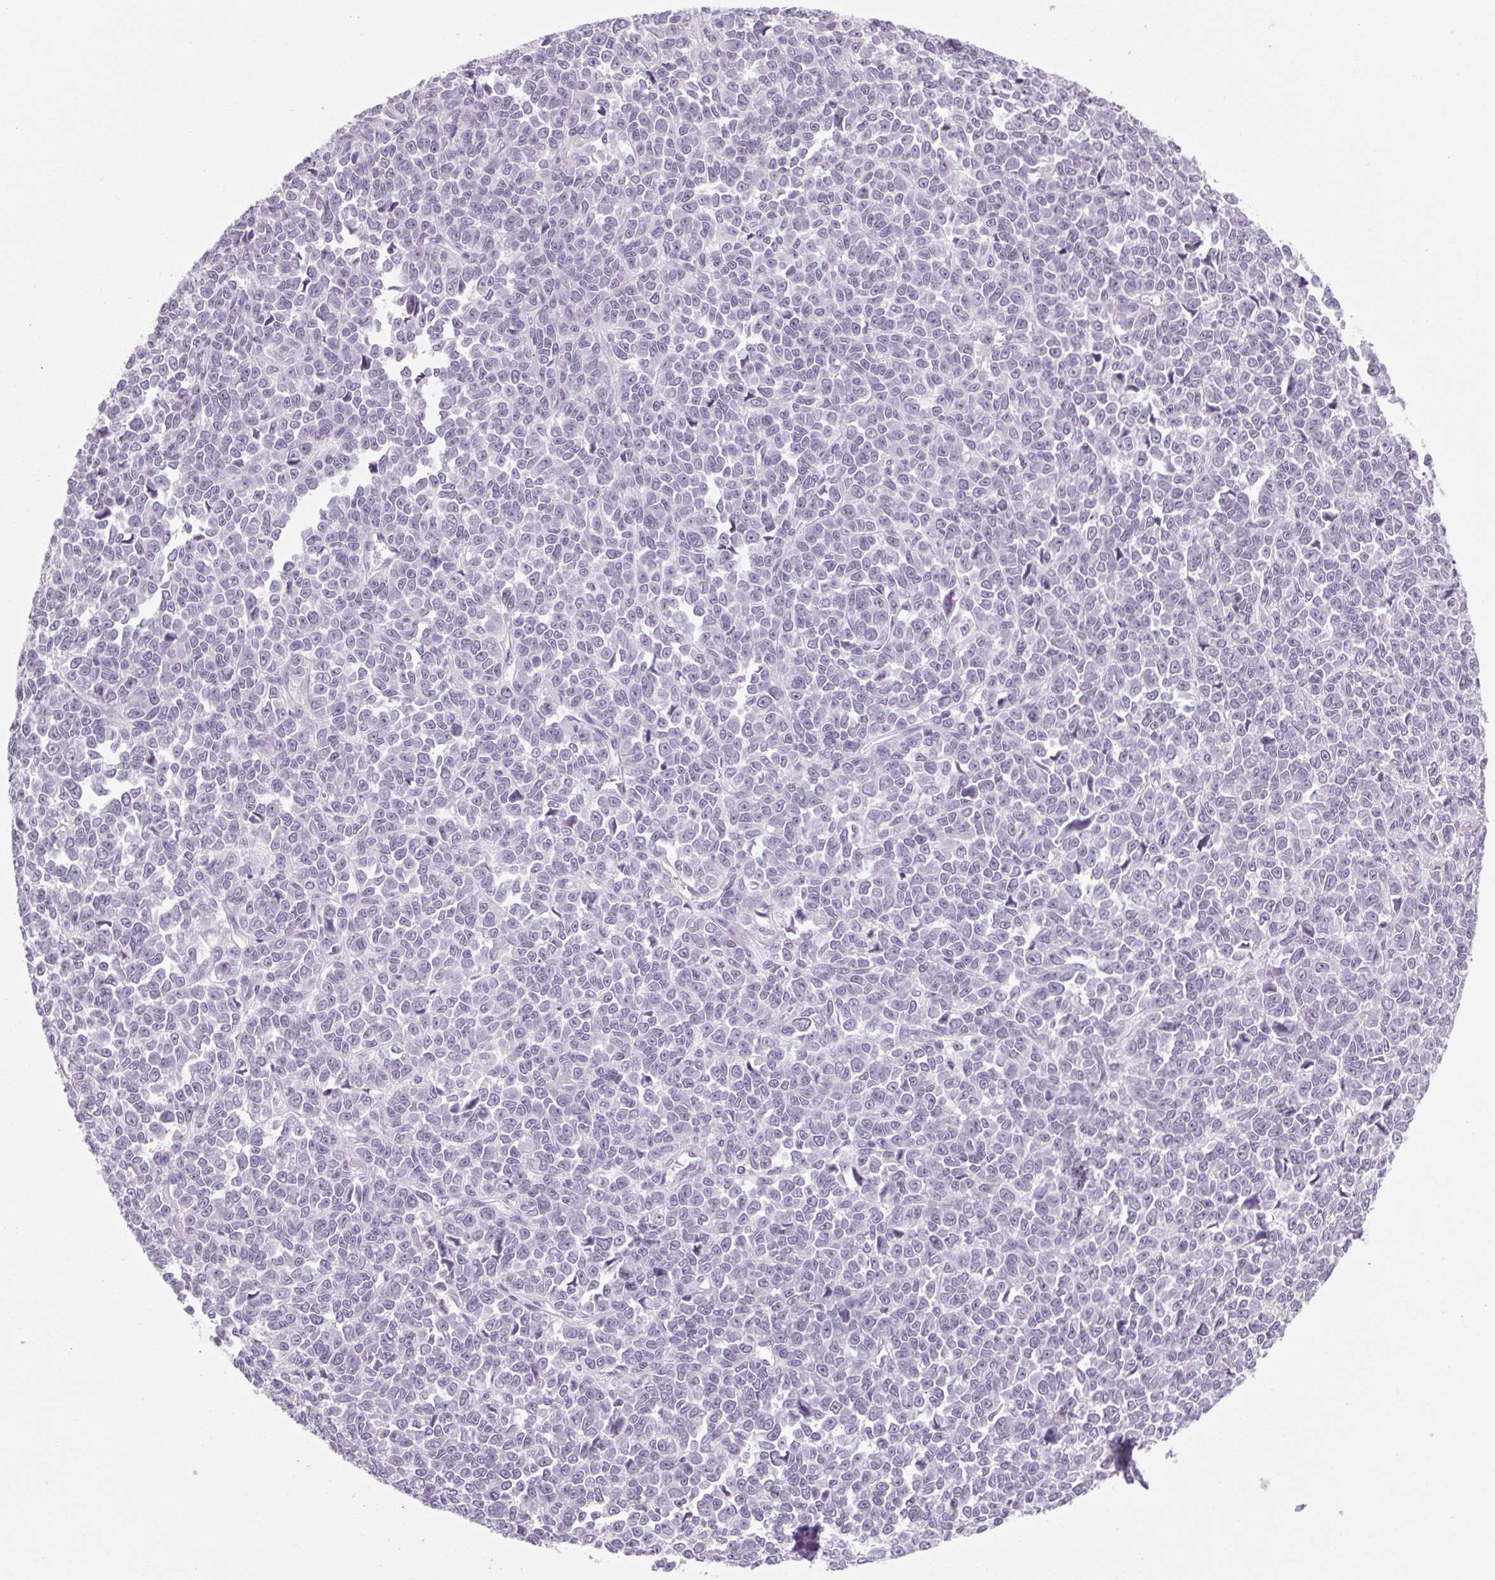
{"staining": {"intensity": "negative", "quantity": "none", "location": "none"}, "tissue": "melanoma", "cell_type": "Tumor cells", "image_type": "cancer", "snomed": [{"axis": "morphology", "description": "Malignant melanoma, NOS"}, {"axis": "topography", "description": "Skin"}], "caption": "This is a histopathology image of immunohistochemistry staining of melanoma, which shows no positivity in tumor cells.", "gene": "POMC", "patient": {"sex": "female", "age": 95}}